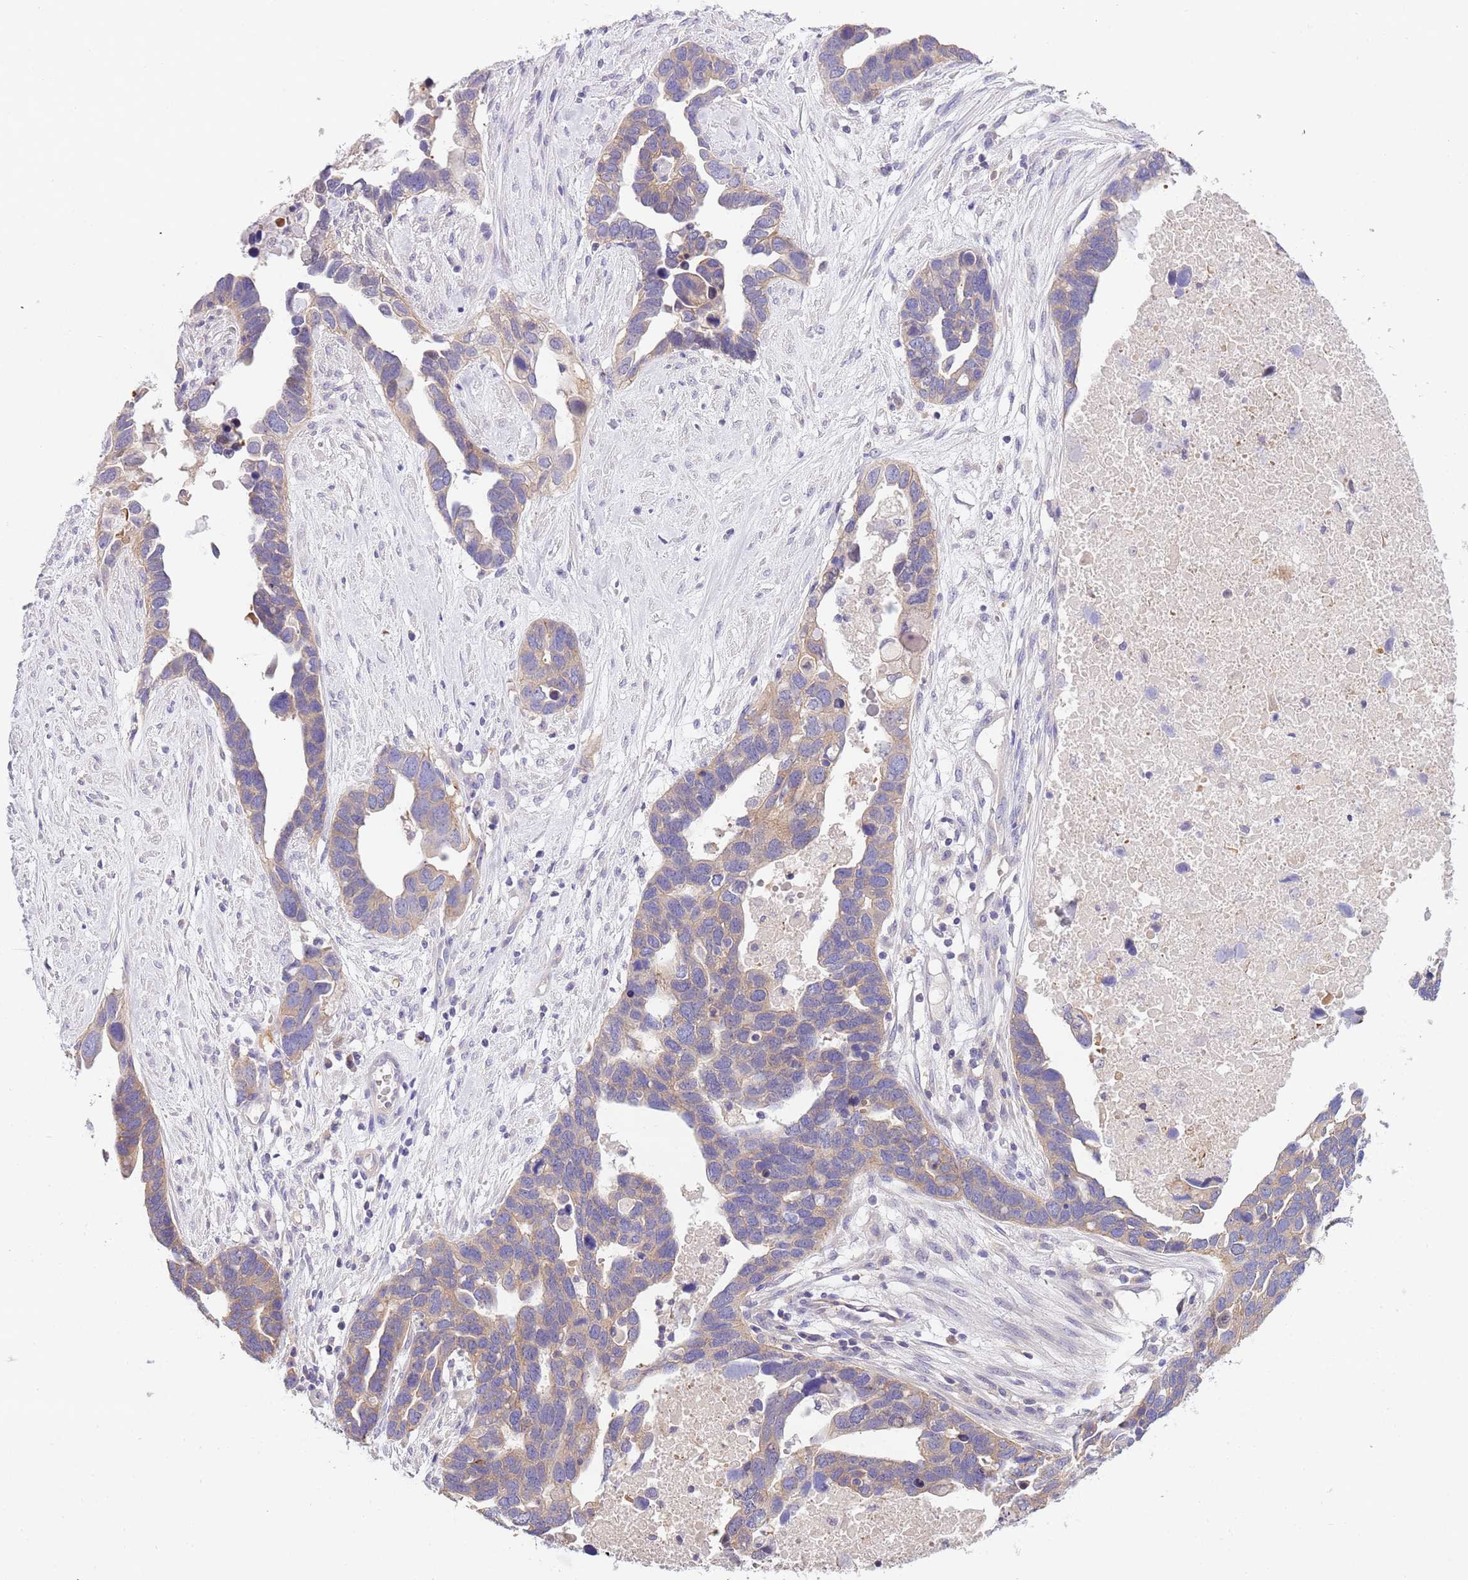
{"staining": {"intensity": "weak", "quantity": "25%-75%", "location": "cytoplasmic/membranous"}, "tissue": "ovarian cancer", "cell_type": "Tumor cells", "image_type": "cancer", "snomed": [{"axis": "morphology", "description": "Cystadenocarcinoma, serous, NOS"}, {"axis": "topography", "description": "Ovary"}], "caption": "Approximately 25%-75% of tumor cells in ovarian serous cystadenocarcinoma display weak cytoplasmic/membranous protein positivity as visualized by brown immunohistochemical staining.", "gene": "STIP1", "patient": {"sex": "female", "age": 54}}